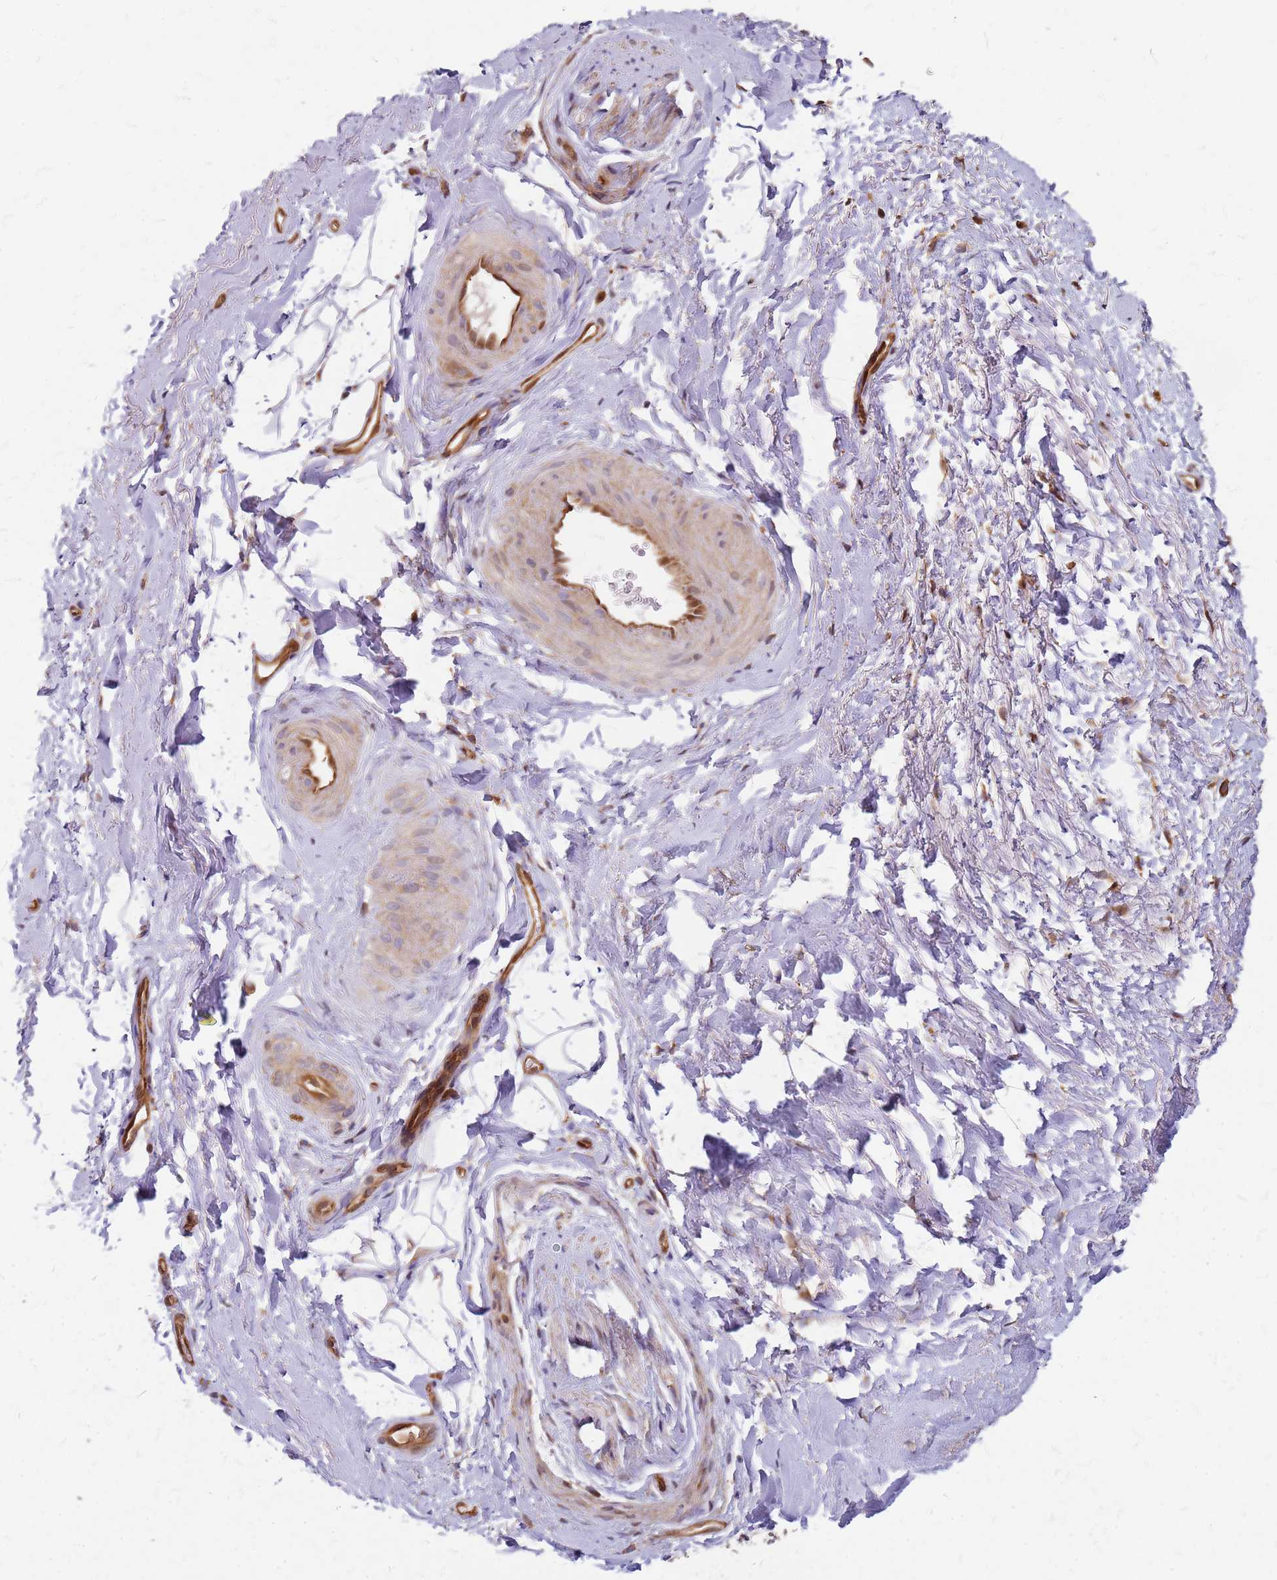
{"staining": {"intensity": "moderate", "quantity": "25%-75%", "location": "cytoplasmic/membranous,nuclear"}, "tissue": "smooth muscle", "cell_type": "Smooth muscle cells", "image_type": "normal", "snomed": [{"axis": "morphology", "description": "Normal tissue, NOS"}, {"axis": "topography", "description": "Smooth muscle"}, {"axis": "topography", "description": "Peripheral nerve tissue"}], "caption": "Smooth muscle stained for a protein (brown) displays moderate cytoplasmic/membranous,nuclear positive positivity in about 25%-75% of smooth muscle cells.", "gene": "HDX", "patient": {"sex": "male", "age": 69}}